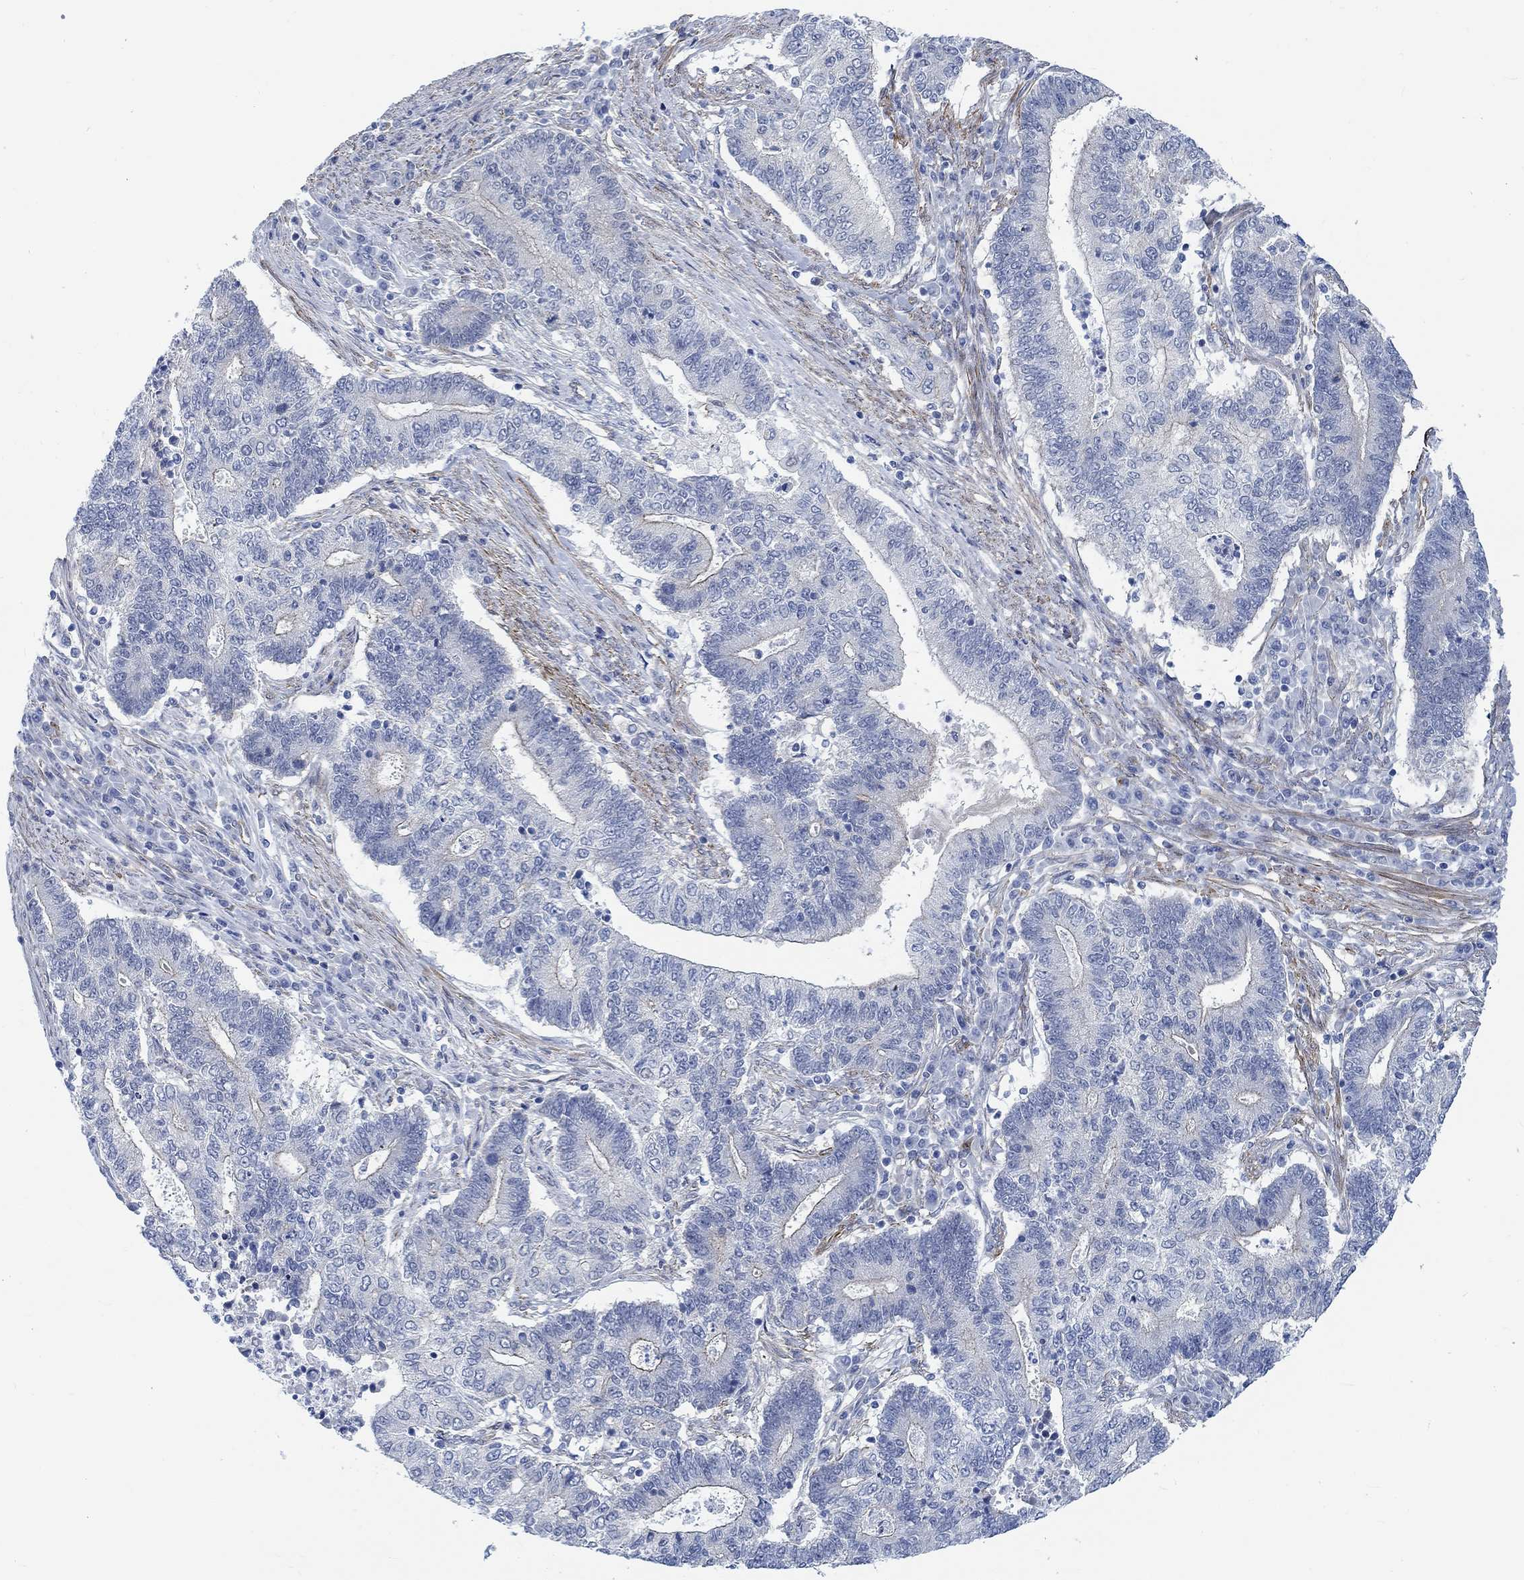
{"staining": {"intensity": "moderate", "quantity": "<25%", "location": "cytoplasmic/membranous"}, "tissue": "endometrial cancer", "cell_type": "Tumor cells", "image_type": "cancer", "snomed": [{"axis": "morphology", "description": "Adenocarcinoma, NOS"}, {"axis": "topography", "description": "Uterus"}, {"axis": "topography", "description": "Endometrium"}], "caption": "Endometrial cancer (adenocarcinoma) stained with a brown dye demonstrates moderate cytoplasmic/membranous positive expression in approximately <25% of tumor cells.", "gene": "KCNH8", "patient": {"sex": "female", "age": 54}}